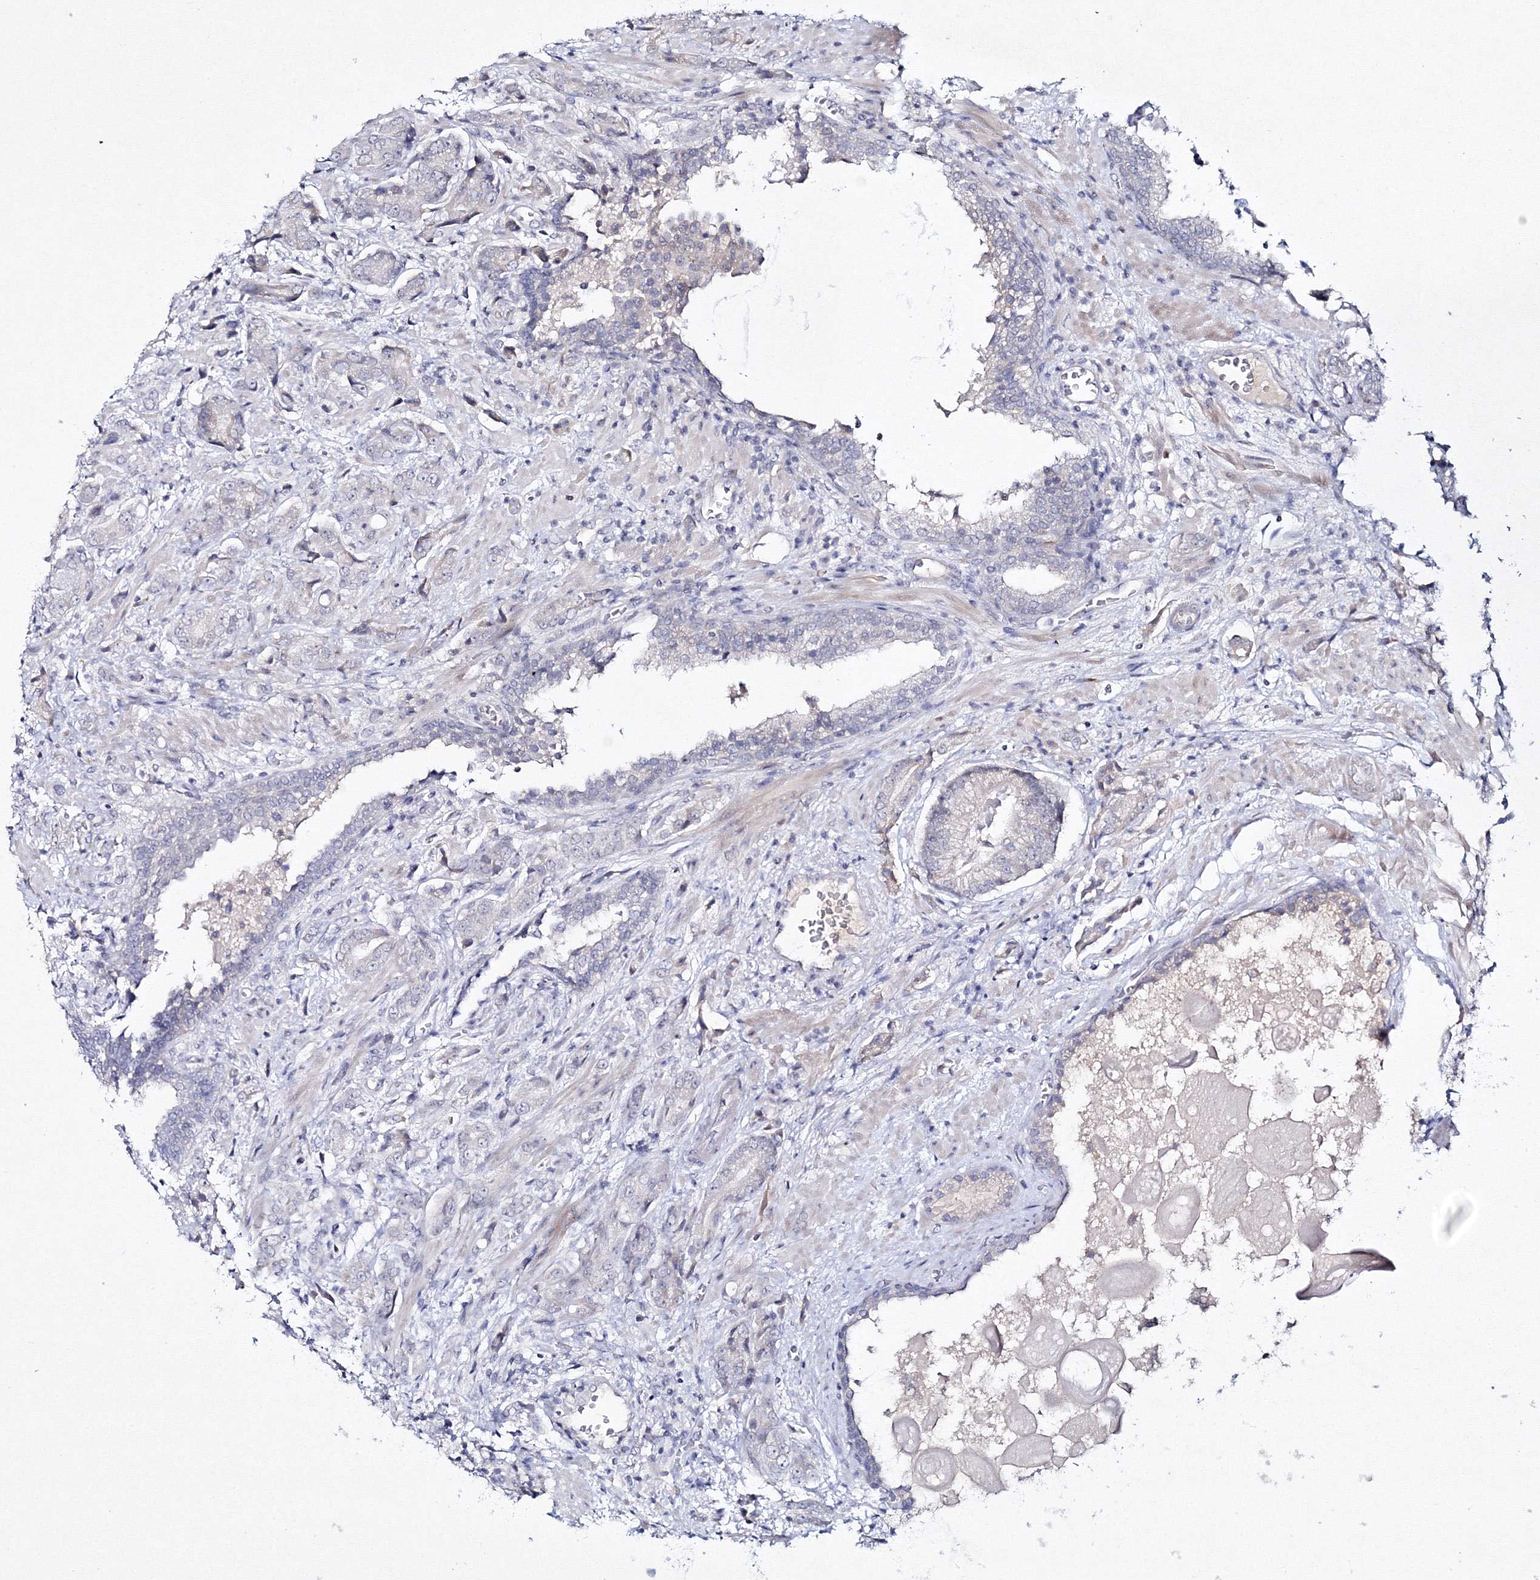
{"staining": {"intensity": "negative", "quantity": "none", "location": "none"}, "tissue": "prostate cancer", "cell_type": "Tumor cells", "image_type": "cancer", "snomed": [{"axis": "morphology", "description": "Adenocarcinoma, High grade"}, {"axis": "topography", "description": "Prostate"}], "caption": "Tumor cells show no significant protein staining in high-grade adenocarcinoma (prostate).", "gene": "NEU4", "patient": {"sex": "male", "age": 57}}